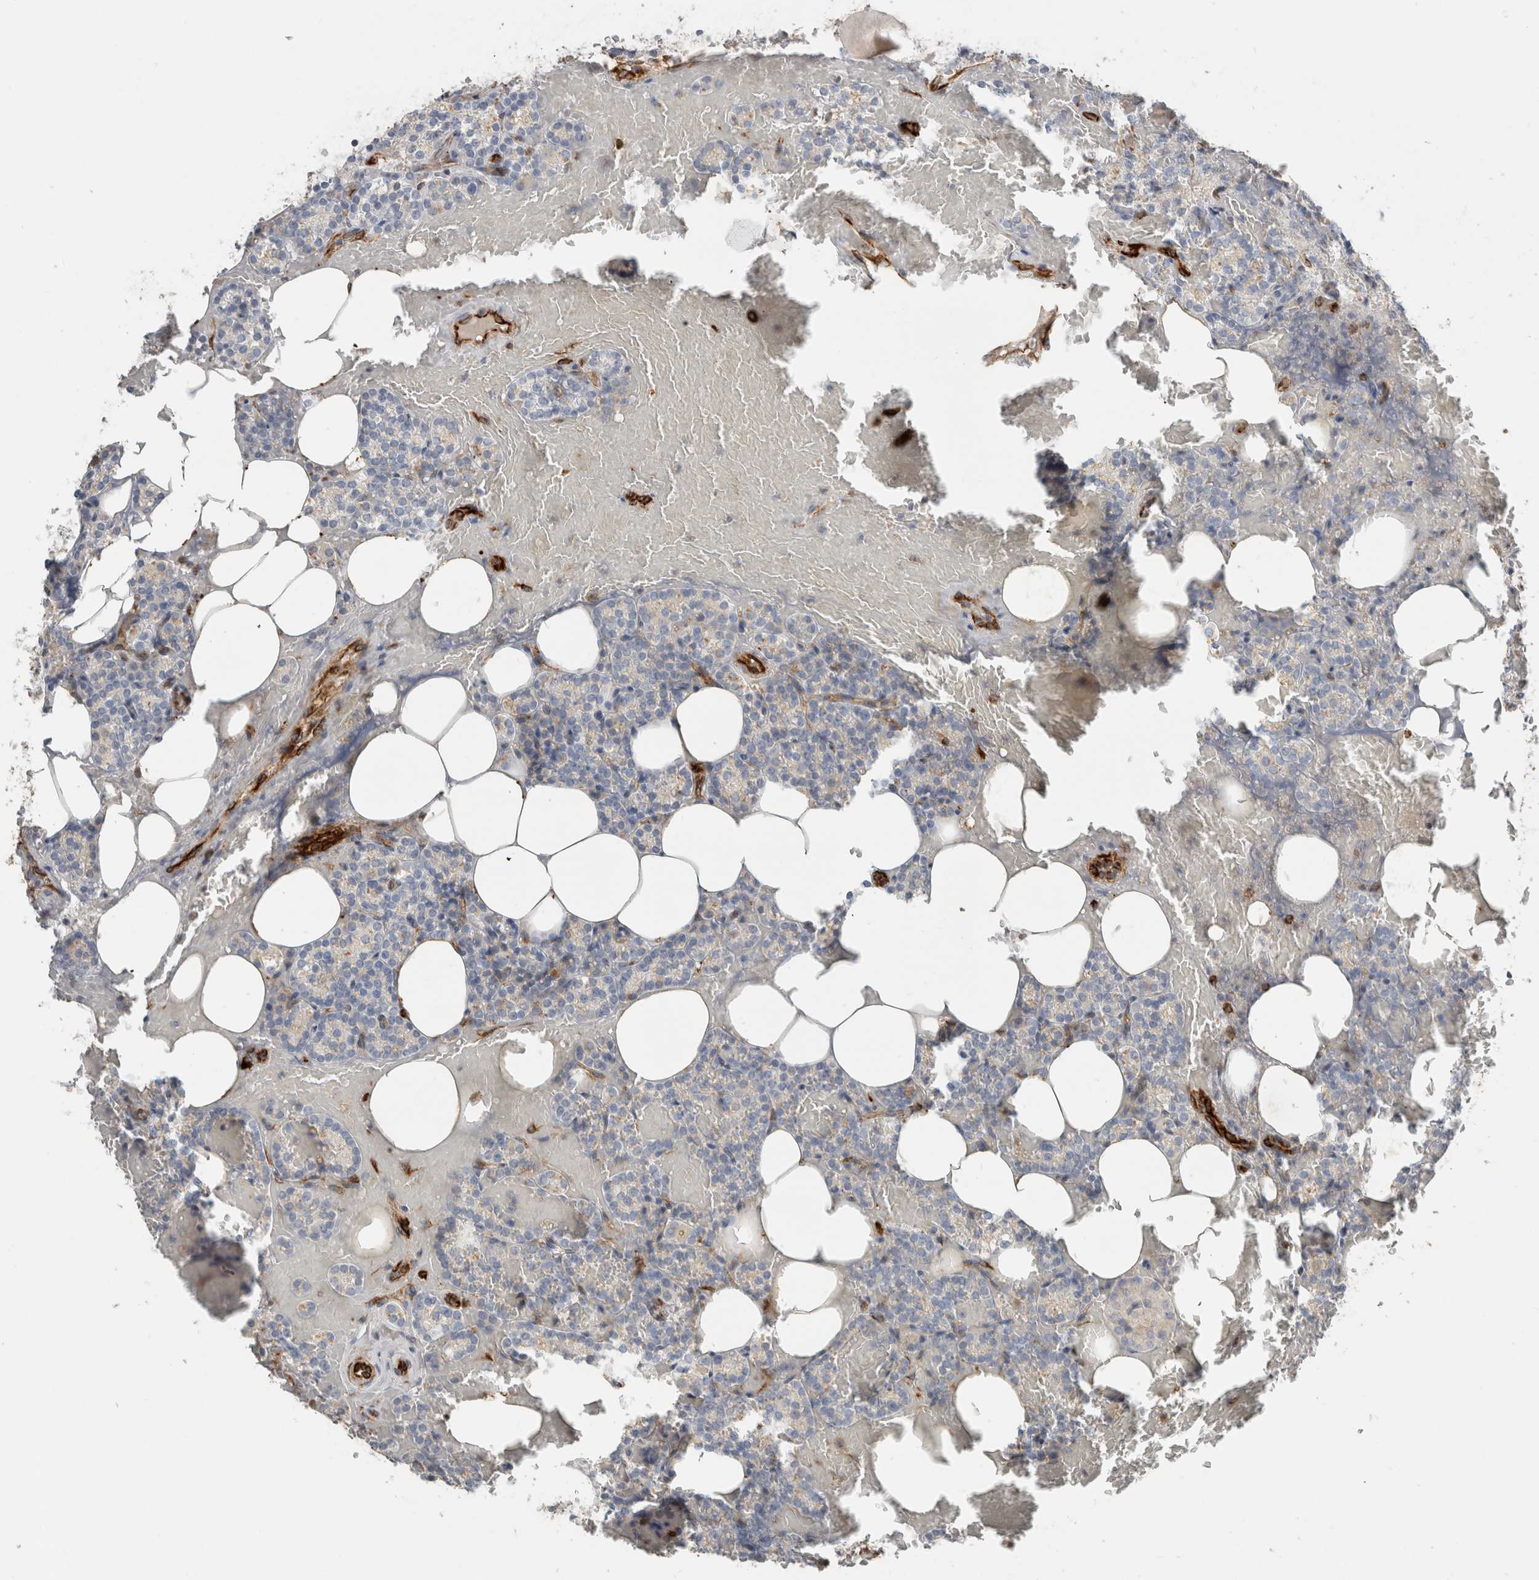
{"staining": {"intensity": "negative", "quantity": "none", "location": "none"}, "tissue": "parathyroid gland", "cell_type": "Glandular cells", "image_type": "normal", "snomed": [{"axis": "morphology", "description": "Normal tissue, NOS"}, {"axis": "topography", "description": "Parathyroid gland"}], "caption": "Immunohistochemistry (IHC) photomicrograph of benign human parathyroid gland stained for a protein (brown), which shows no positivity in glandular cells. Brightfield microscopy of immunohistochemistry stained with DAB (brown) and hematoxylin (blue), captured at high magnification.", "gene": "LY86", "patient": {"sex": "female", "age": 78}}